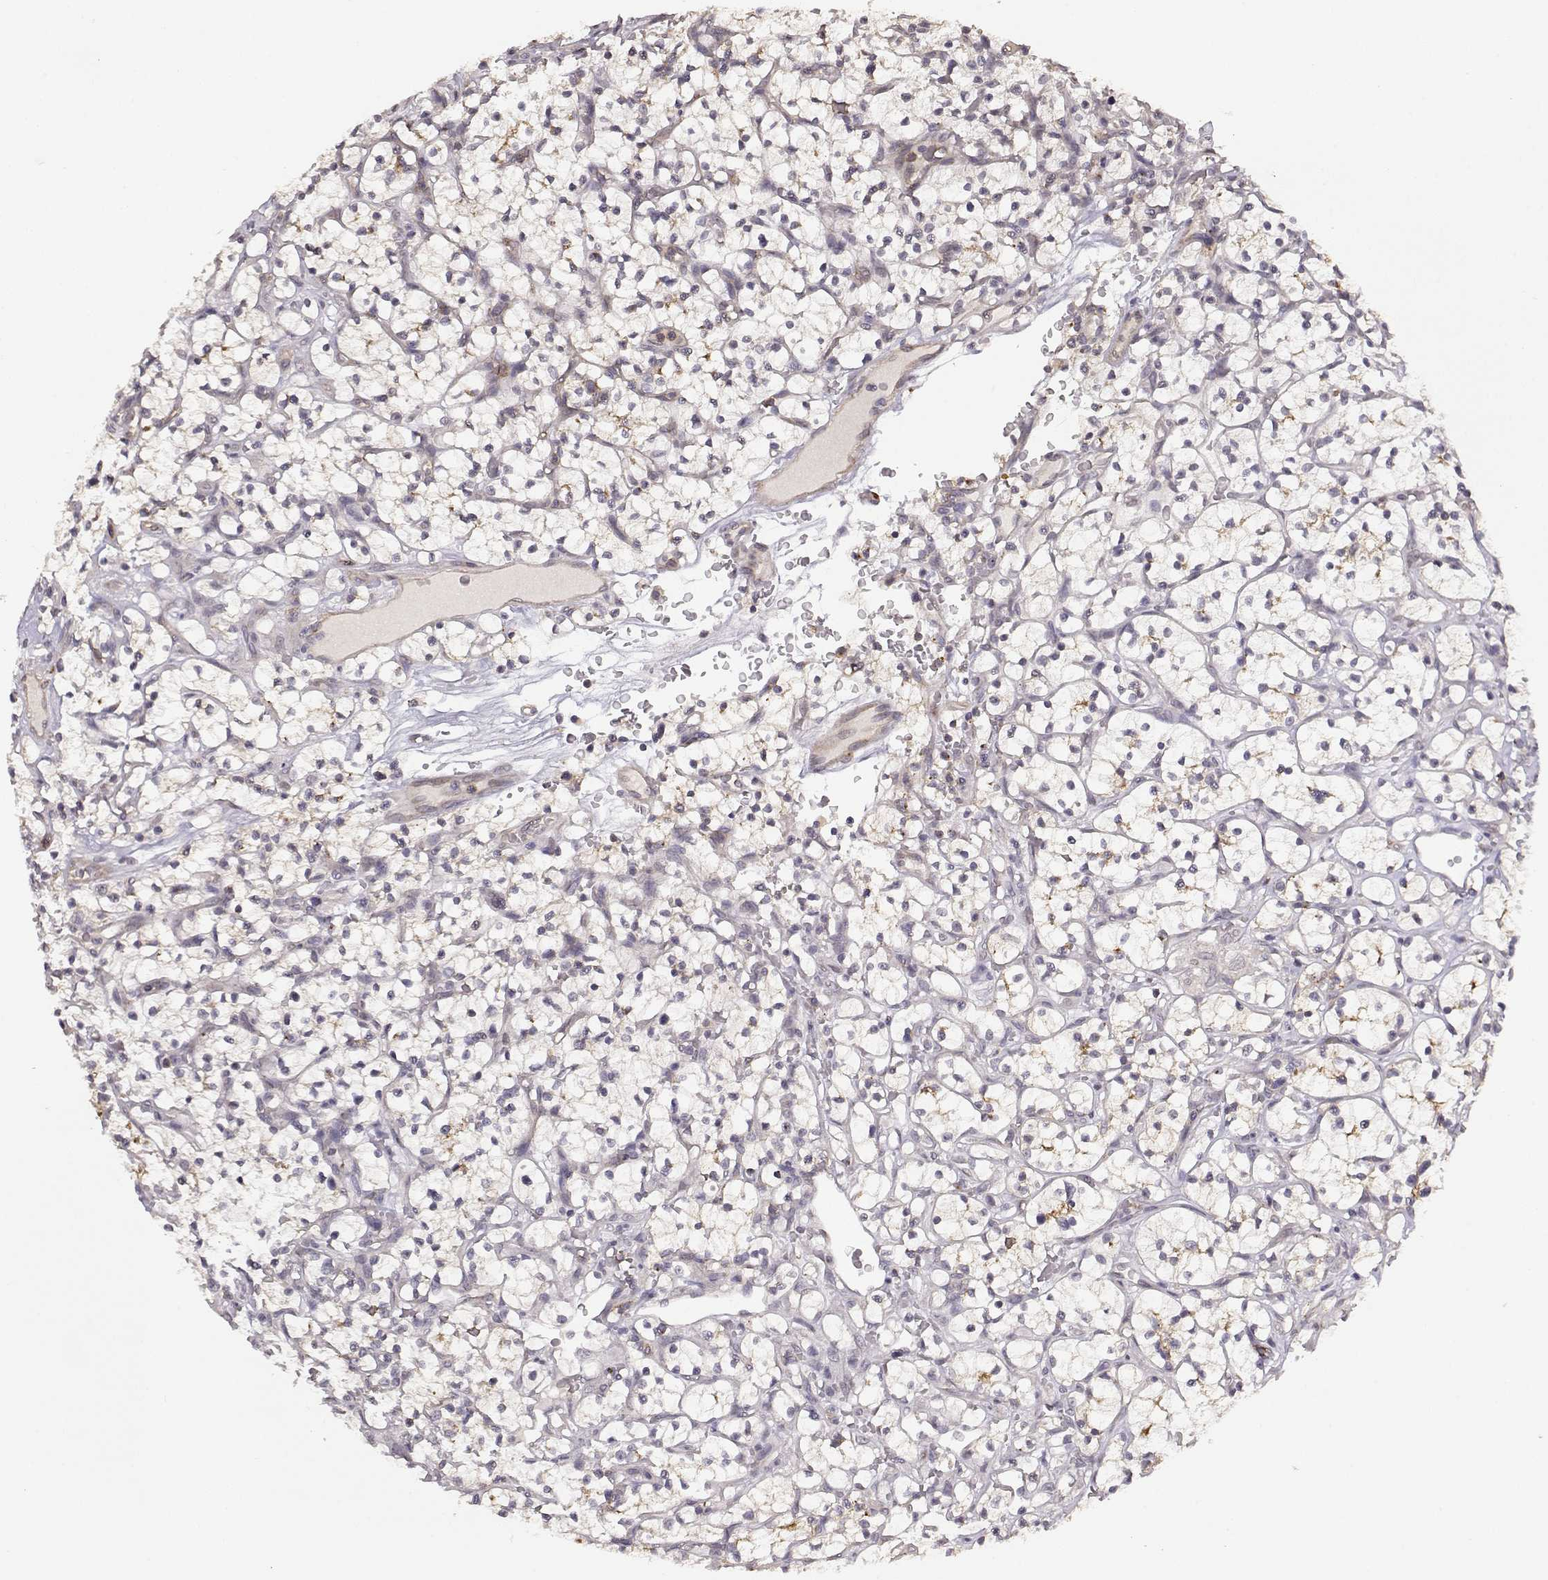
{"staining": {"intensity": "negative", "quantity": "none", "location": "none"}, "tissue": "renal cancer", "cell_type": "Tumor cells", "image_type": "cancer", "snomed": [{"axis": "morphology", "description": "Adenocarcinoma, NOS"}, {"axis": "topography", "description": "Kidney"}], "caption": "Immunohistochemical staining of adenocarcinoma (renal) exhibits no significant staining in tumor cells.", "gene": "IFITM1", "patient": {"sex": "female", "age": 64}}